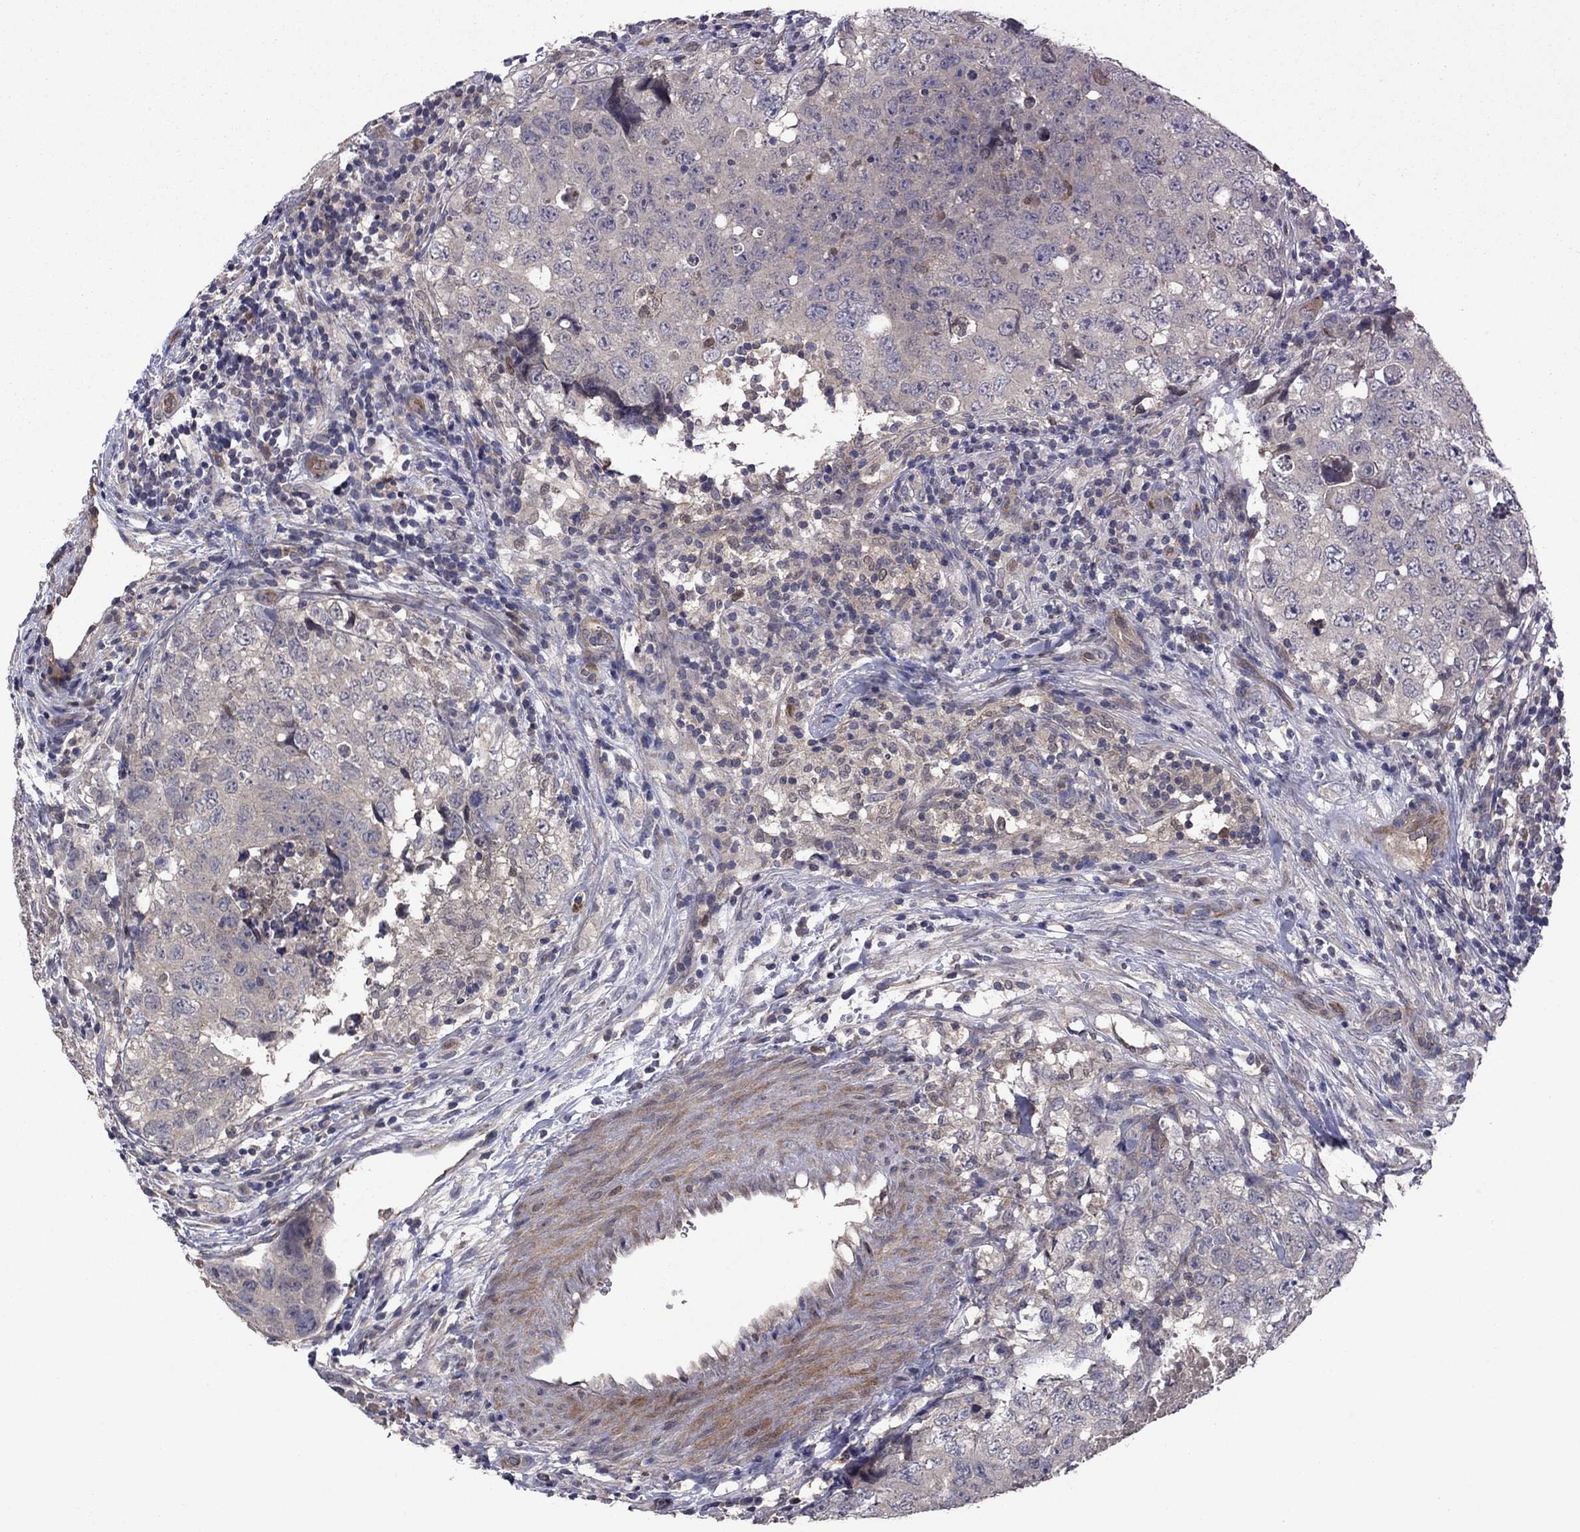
{"staining": {"intensity": "negative", "quantity": "none", "location": "none"}, "tissue": "testis cancer", "cell_type": "Tumor cells", "image_type": "cancer", "snomed": [{"axis": "morphology", "description": "Seminoma, NOS"}, {"axis": "topography", "description": "Testis"}], "caption": "A photomicrograph of human testis cancer (seminoma) is negative for staining in tumor cells. (DAB (3,3'-diaminobenzidine) immunohistochemistry visualized using brightfield microscopy, high magnification).", "gene": "MSRB1", "patient": {"sex": "male", "age": 34}}